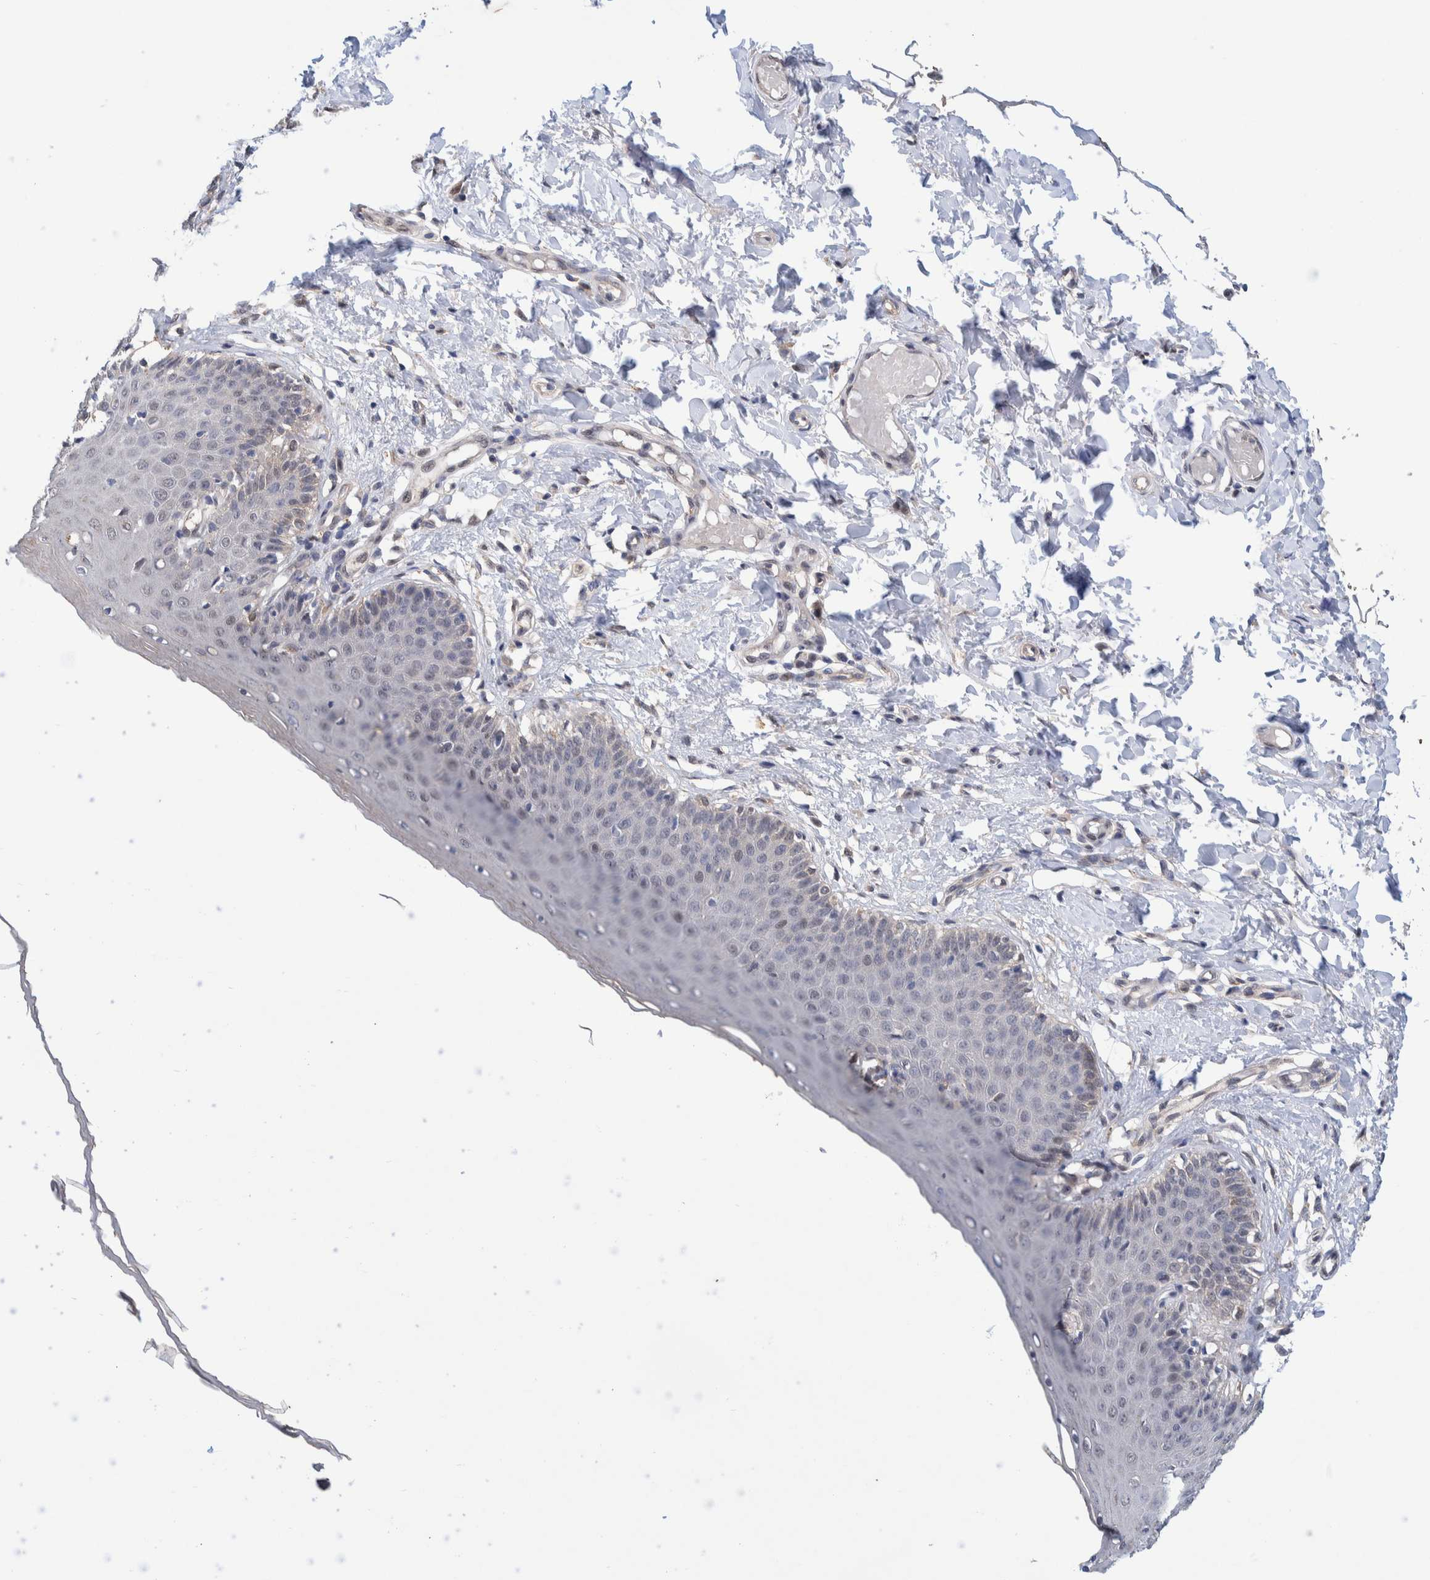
{"staining": {"intensity": "weak", "quantity": "<25%", "location": "cytoplasmic/membranous"}, "tissue": "skin", "cell_type": "Epidermal cells", "image_type": "normal", "snomed": [{"axis": "morphology", "description": "Normal tissue, NOS"}, {"axis": "topography", "description": "Vulva"}], "caption": "This is an immunohistochemistry (IHC) image of unremarkable skin. There is no expression in epidermal cells.", "gene": "PFAS", "patient": {"sex": "female", "age": 66}}